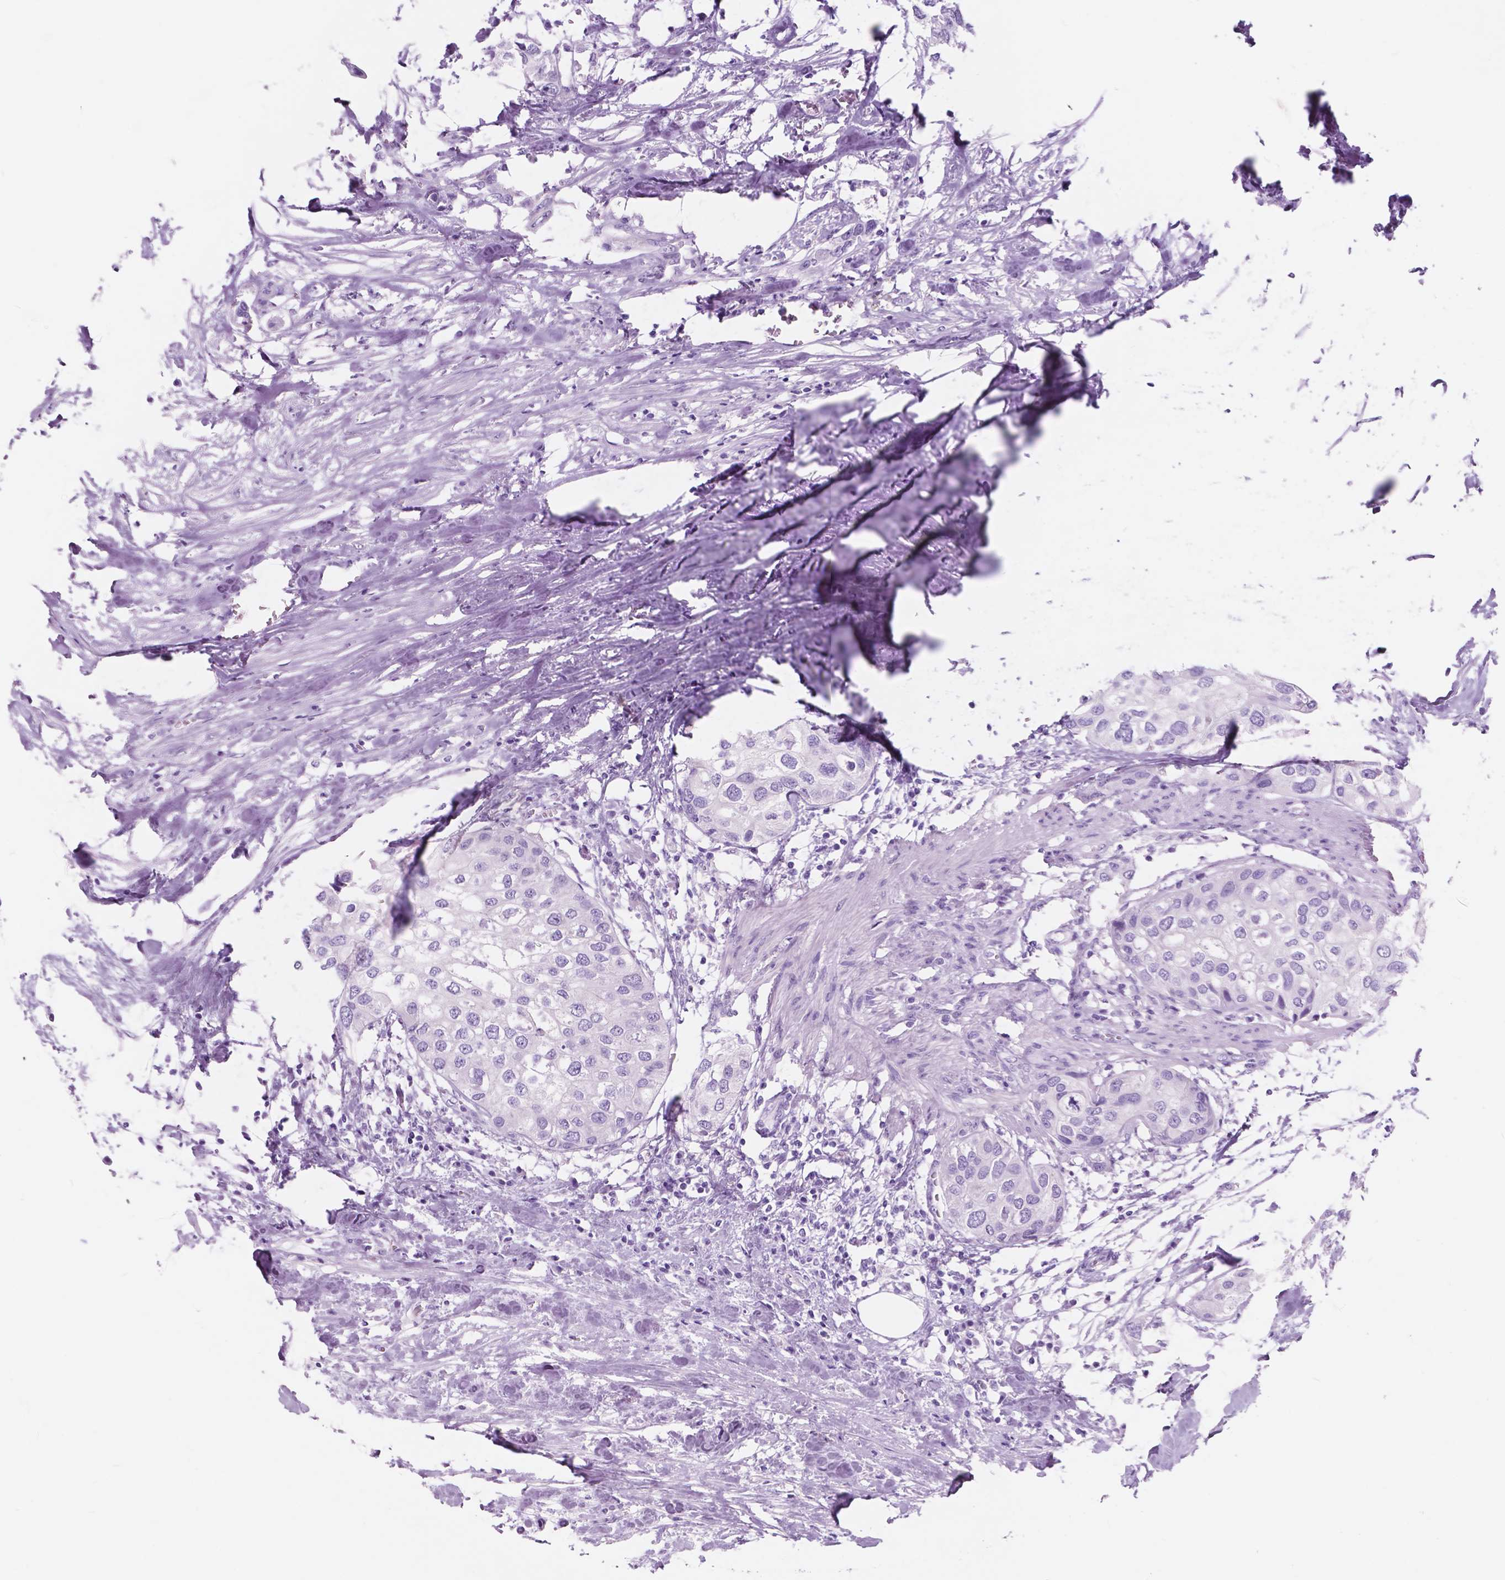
{"staining": {"intensity": "negative", "quantity": "none", "location": "none"}, "tissue": "urothelial cancer", "cell_type": "Tumor cells", "image_type": "cancer", "snomed": [{"axis": "morphology", "description": "Urothelial carcinoma, High grade"}, {"axis": "topography", "description": "Urinary bladder"}], "caption": "A high-resolution micrograph shows immunohistochemistry (IHC) staining of urothelial cancer, which displays no significant positivity in tumor cells. (Stains: DAB (3,3'-diaminobenzidine) immunohistochemistry with hematoxylin counter stain, Microscopy: brightfield microscopy at high magnification).", "gene": "CUZD1", "patient": {"sex": "male", "age": 64}}